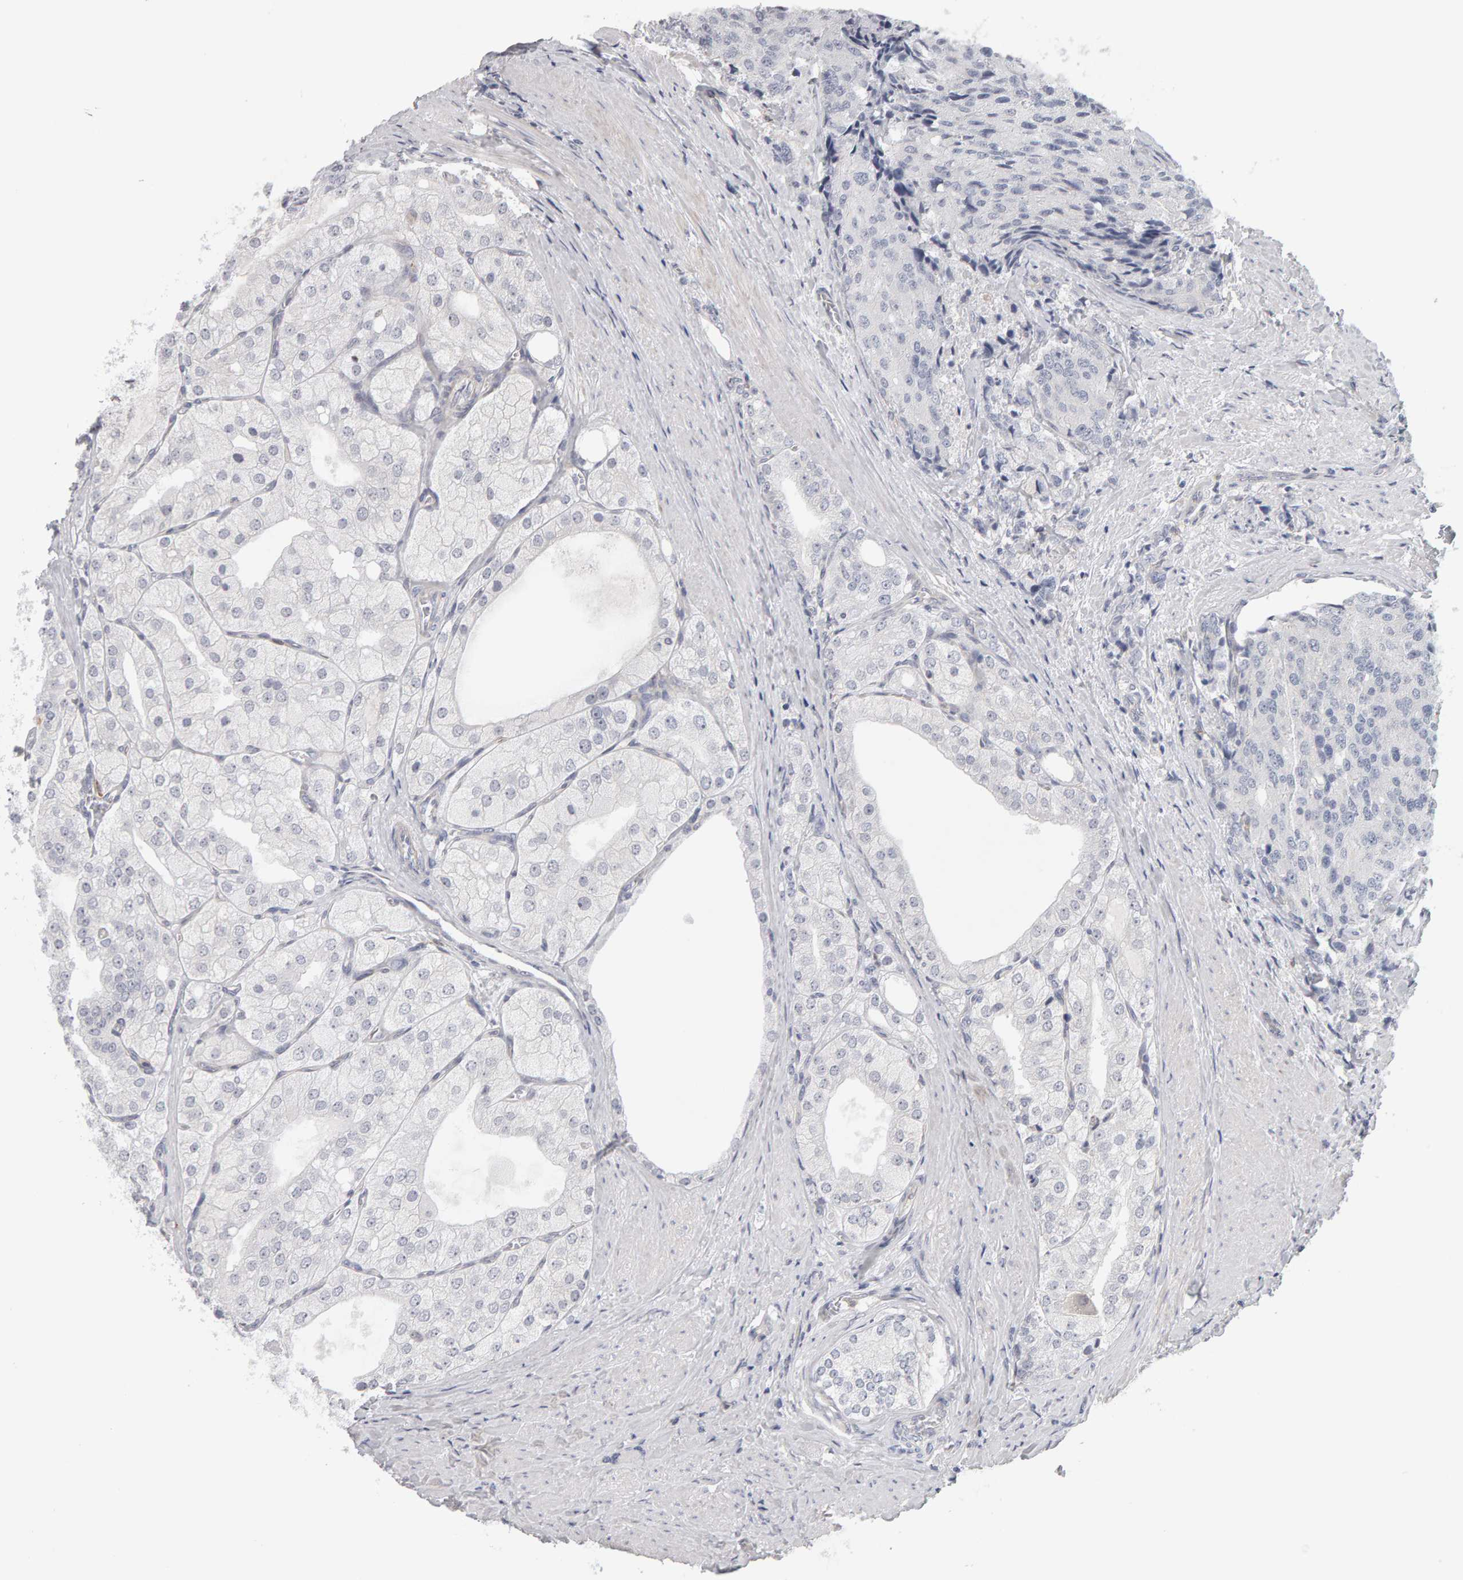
{"staining": {"intensity": "negative", "quantity": "none", "location": "none"}, "tissue": "prostate cancer", "cell_type": "Tumor cells", "image_type": "cancer", "snomed": [{"axis": "morphology", "description": "Adenocarcinoma, High grade"}, {"axis": "topography", "description": "Prostate"}], "caption": "DAB (3,3'-diaminobenzidine) immunohistochemical staining of human prostate cancer (adenocarcinoma (high-grade)) displays no significant staining in tumor cells.", "gene": "MSRA", "patient": {"sex": "male", "age": 50}}